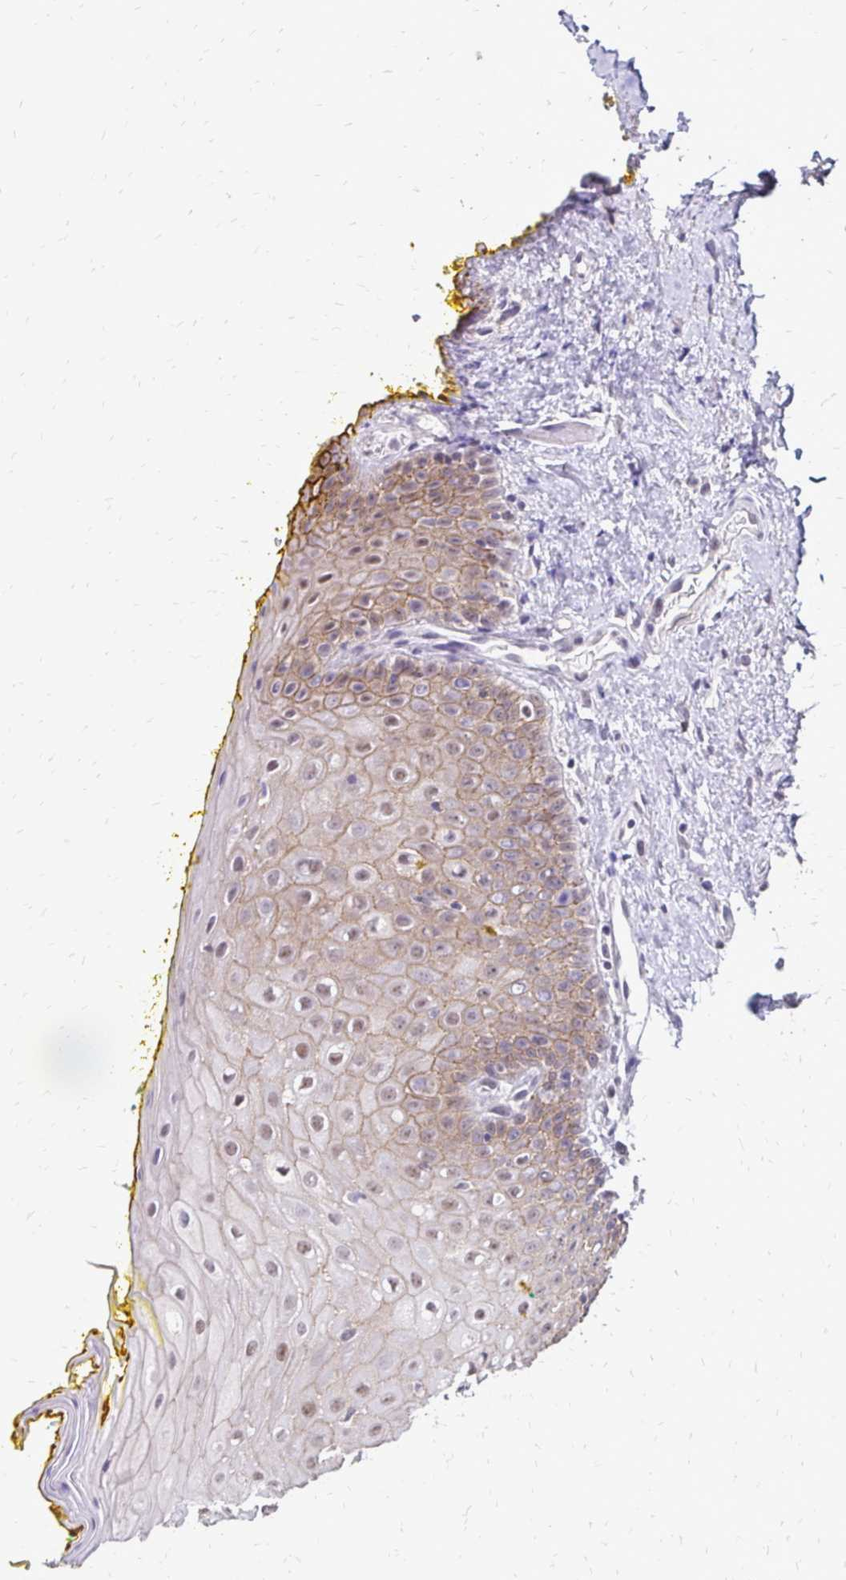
{"staining": {"intensity": "moderate", "quantity": ">75%", "location": "cytoplasmic/membranous"}, "tissue": "oral mucosa", "cell_type": "Squamous epithelial cells", "image_type": "normal", "snomed": [{"axis": "morphology", "description": "Normal tissue, NOS"}, {"axis": "morphology", "description": "Squamous cell carcinoma, NOS"}, {"axis": "topography", "description": "Oral tissue"}, {"axis": "topography", "description": "Head-Neck"}], "caption": "Oral mucosa stained for a protein (brown) demonstrates moderate cytoplasmic/membranous positive positivity in about >75% of squamous epithelial cells.", "gene": "POLB", "patient": {"sex": "female", "age": 70}}